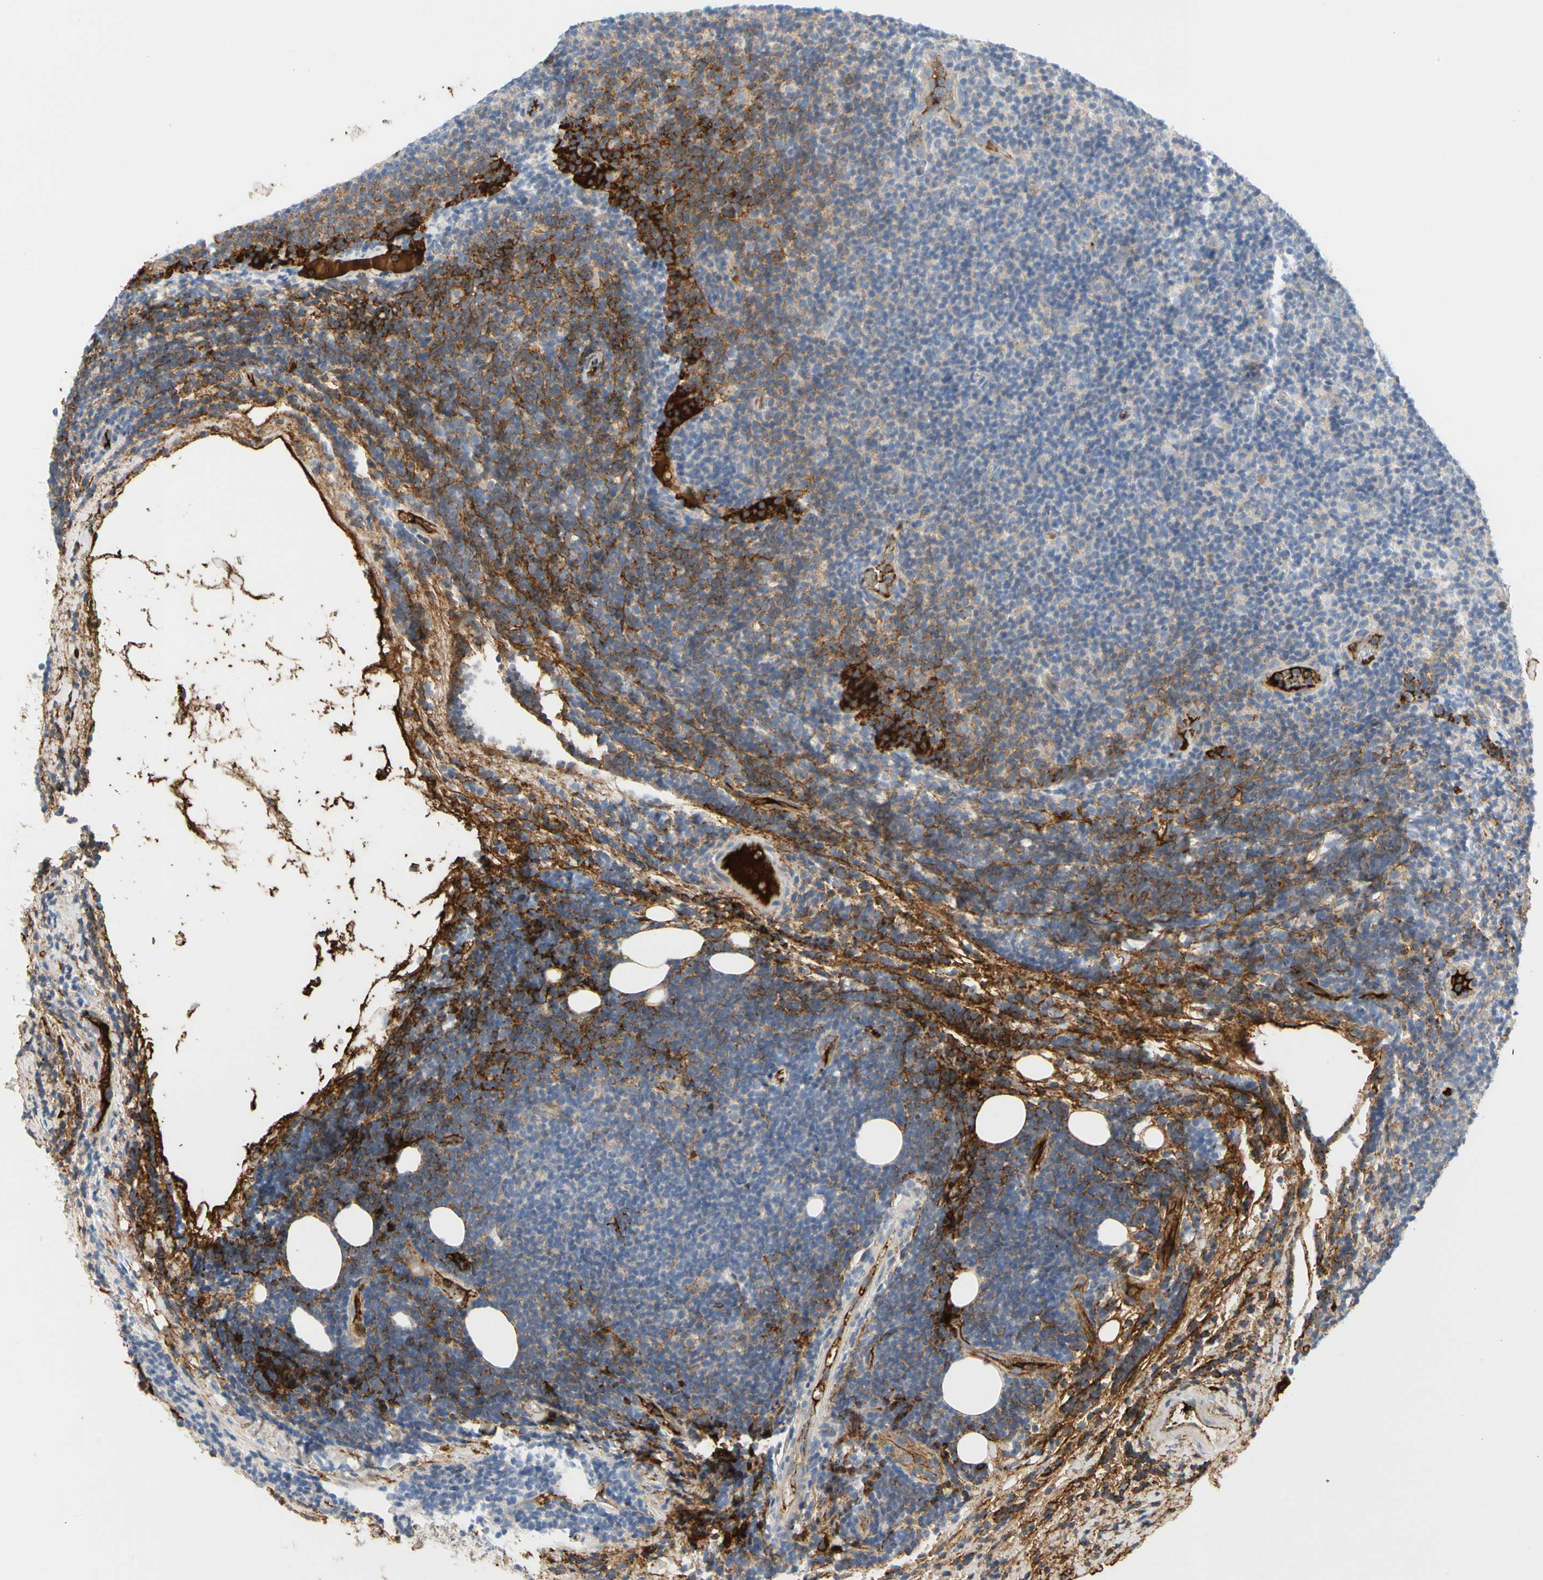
{"staining": {"intensity": "weak", "quantity": "<25%", "location": "cytoplasmic/membranous"}, "tissue": "lymphoma", "cell_type": "Tumor cells", "image_type": "cancer", "snomed": [{"axis": "morphology", "description": "Malignant lymphoma, non-Hodgkin's type, Low grade"}, {"axis": "topography", "description": "Lymph node"}], "caption": "Lymphoma was stained to show a protein in brown. There is no significant staining in tumor cells.", "gene": "FGB", "patient": {"sex": "male", "age": 83}}